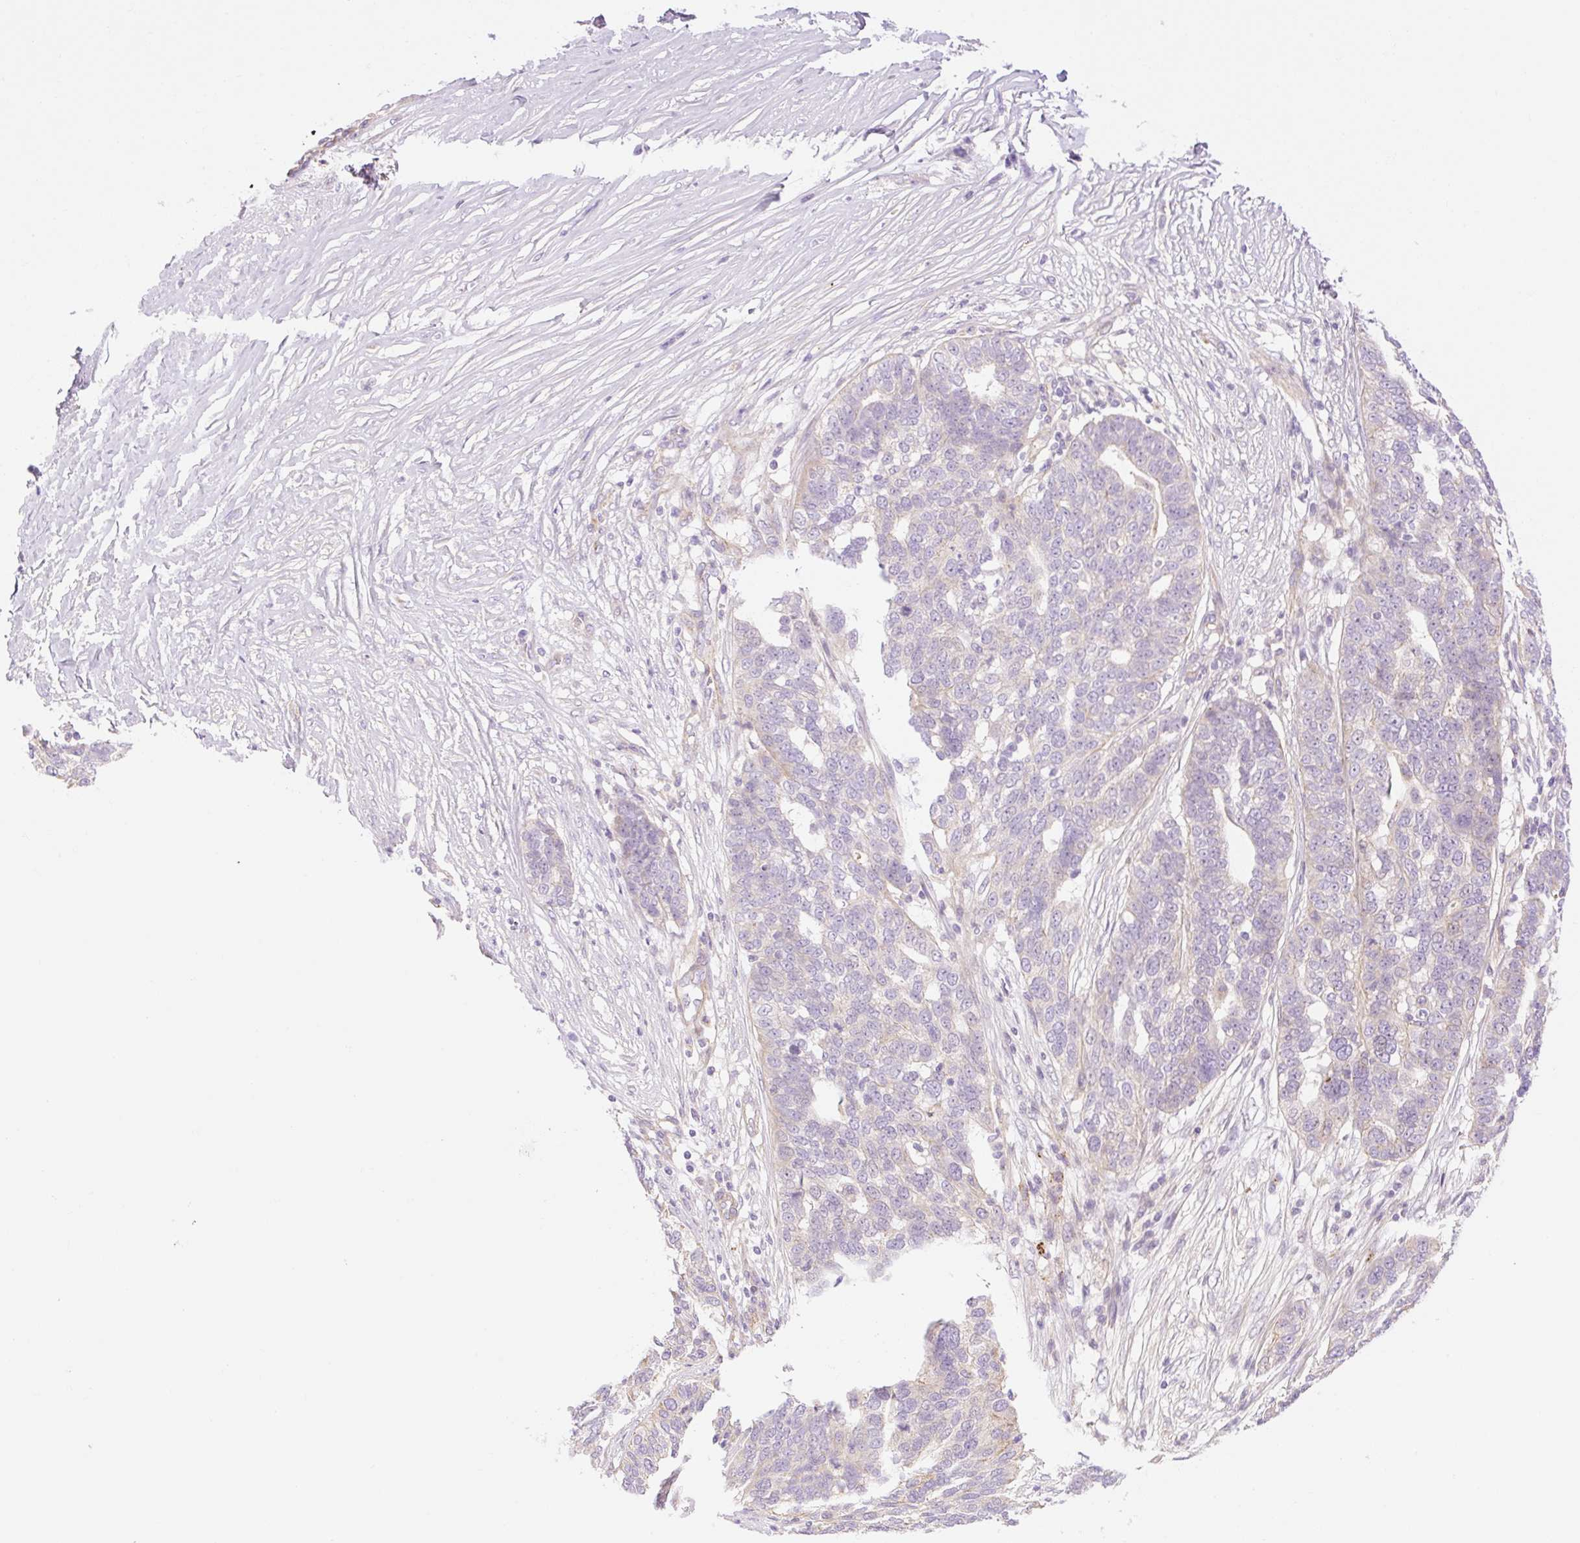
{"staining": {"intensity": "negative", "quantity": "none", "location": "none"}, "tissue": "ovarian cancer", "cell_type": "Tumor cells", "image_type": "cancer", "snomed": [{"axis": "morphology", "description": "Cystadenocarcinoma, serous, NOS"}, {"axis": "topography", "description": "Ovary"}], "caption": "Photomicrograph shows no significant protein staining in tumor cells of ovarian cancer.", "gene": "NLRP5", "patient": {"sex": "female", "age": 59}}